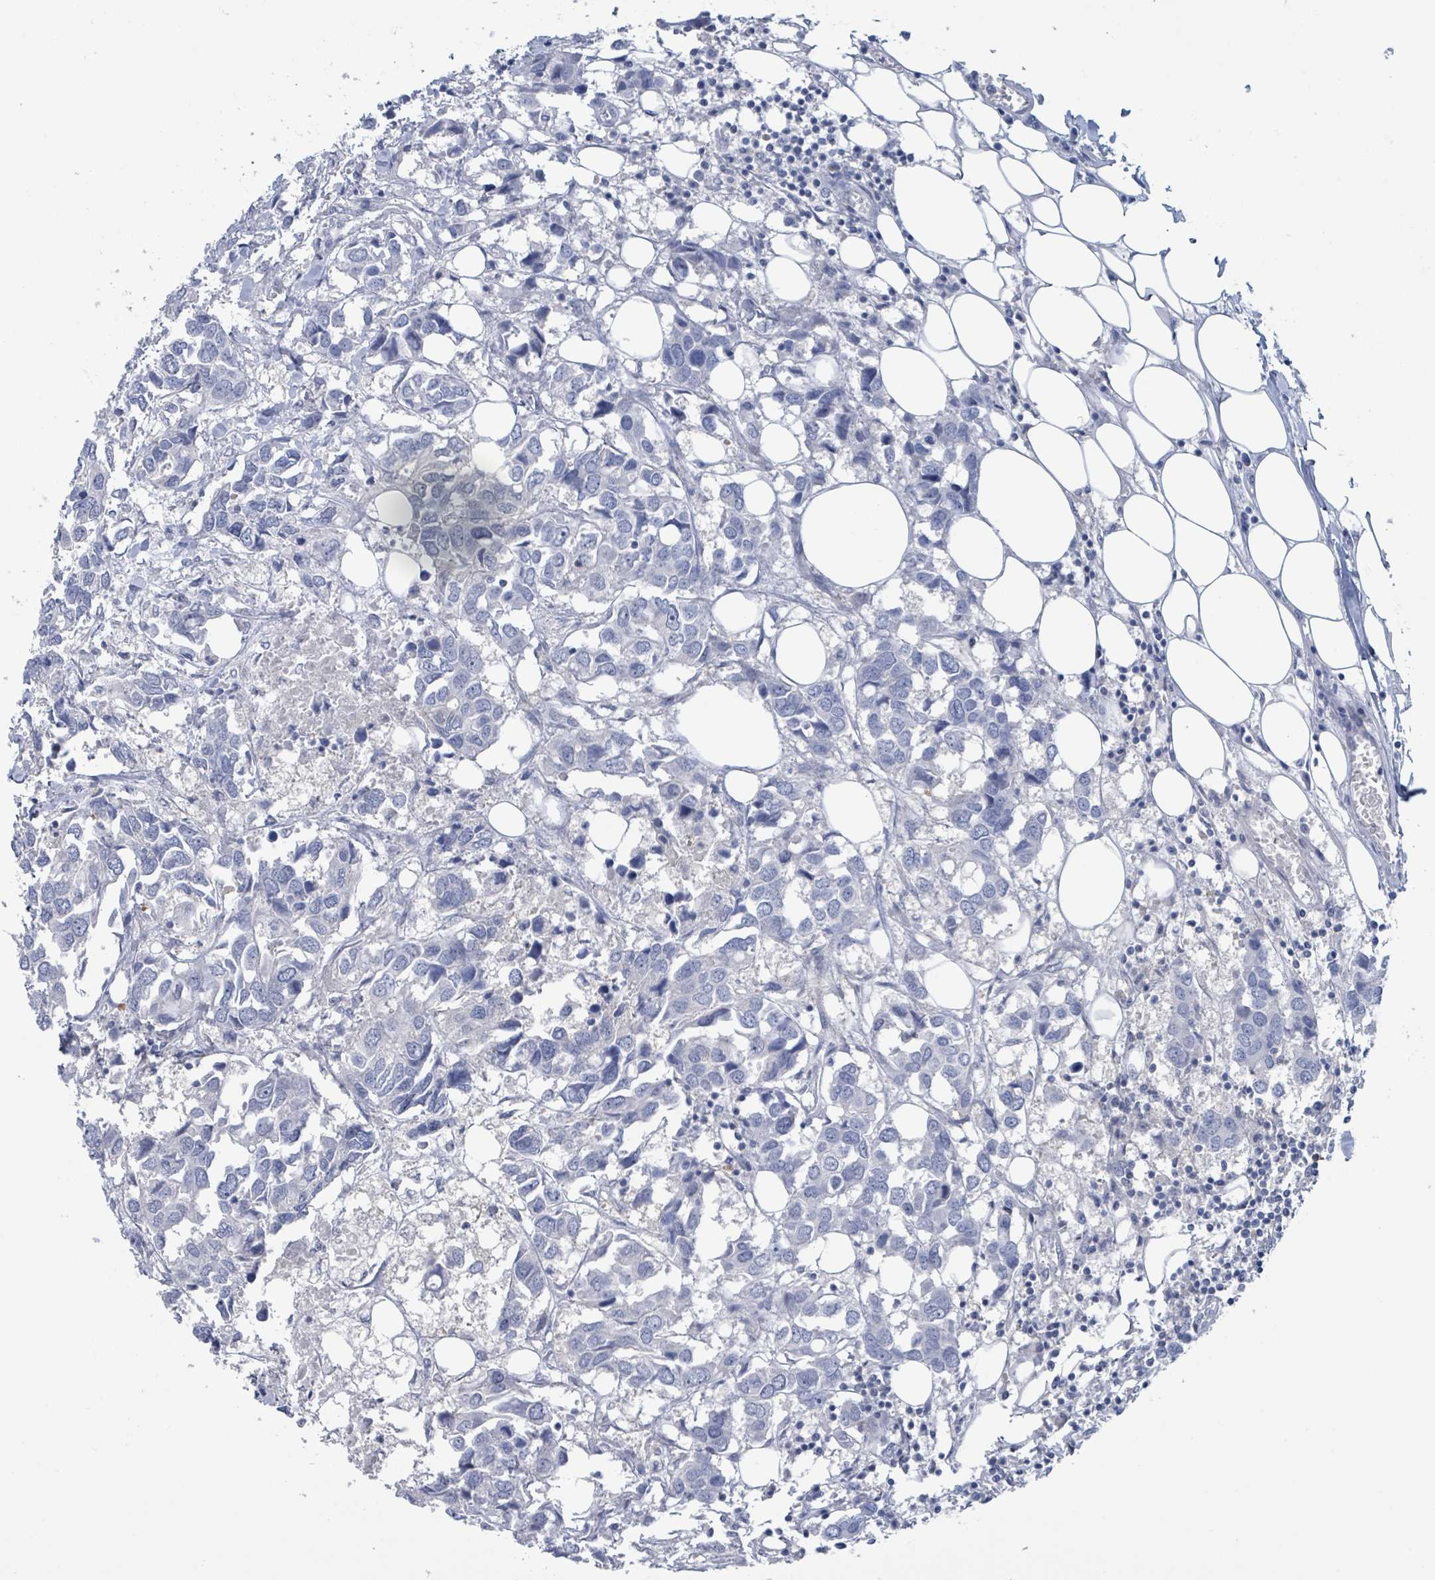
{"staining": {"intensity": "negative", "quantity": "none", "location": "none"}, "tissue": "breast cancer", "cell_type": "Tumor cells", "image_type": "cancer", "snomed": [{"axis": "morphology", "description": "Duct carcinoma"}, {"axis": "topography", "description": "Breast"}], "caption": "Breast cancer (intraductal carcinoma) was stained to show a protein in brown. There is no significant expression in tumor cells.", "gene": "DGKZ", "patient": {"sex": "female", "age": 83}}